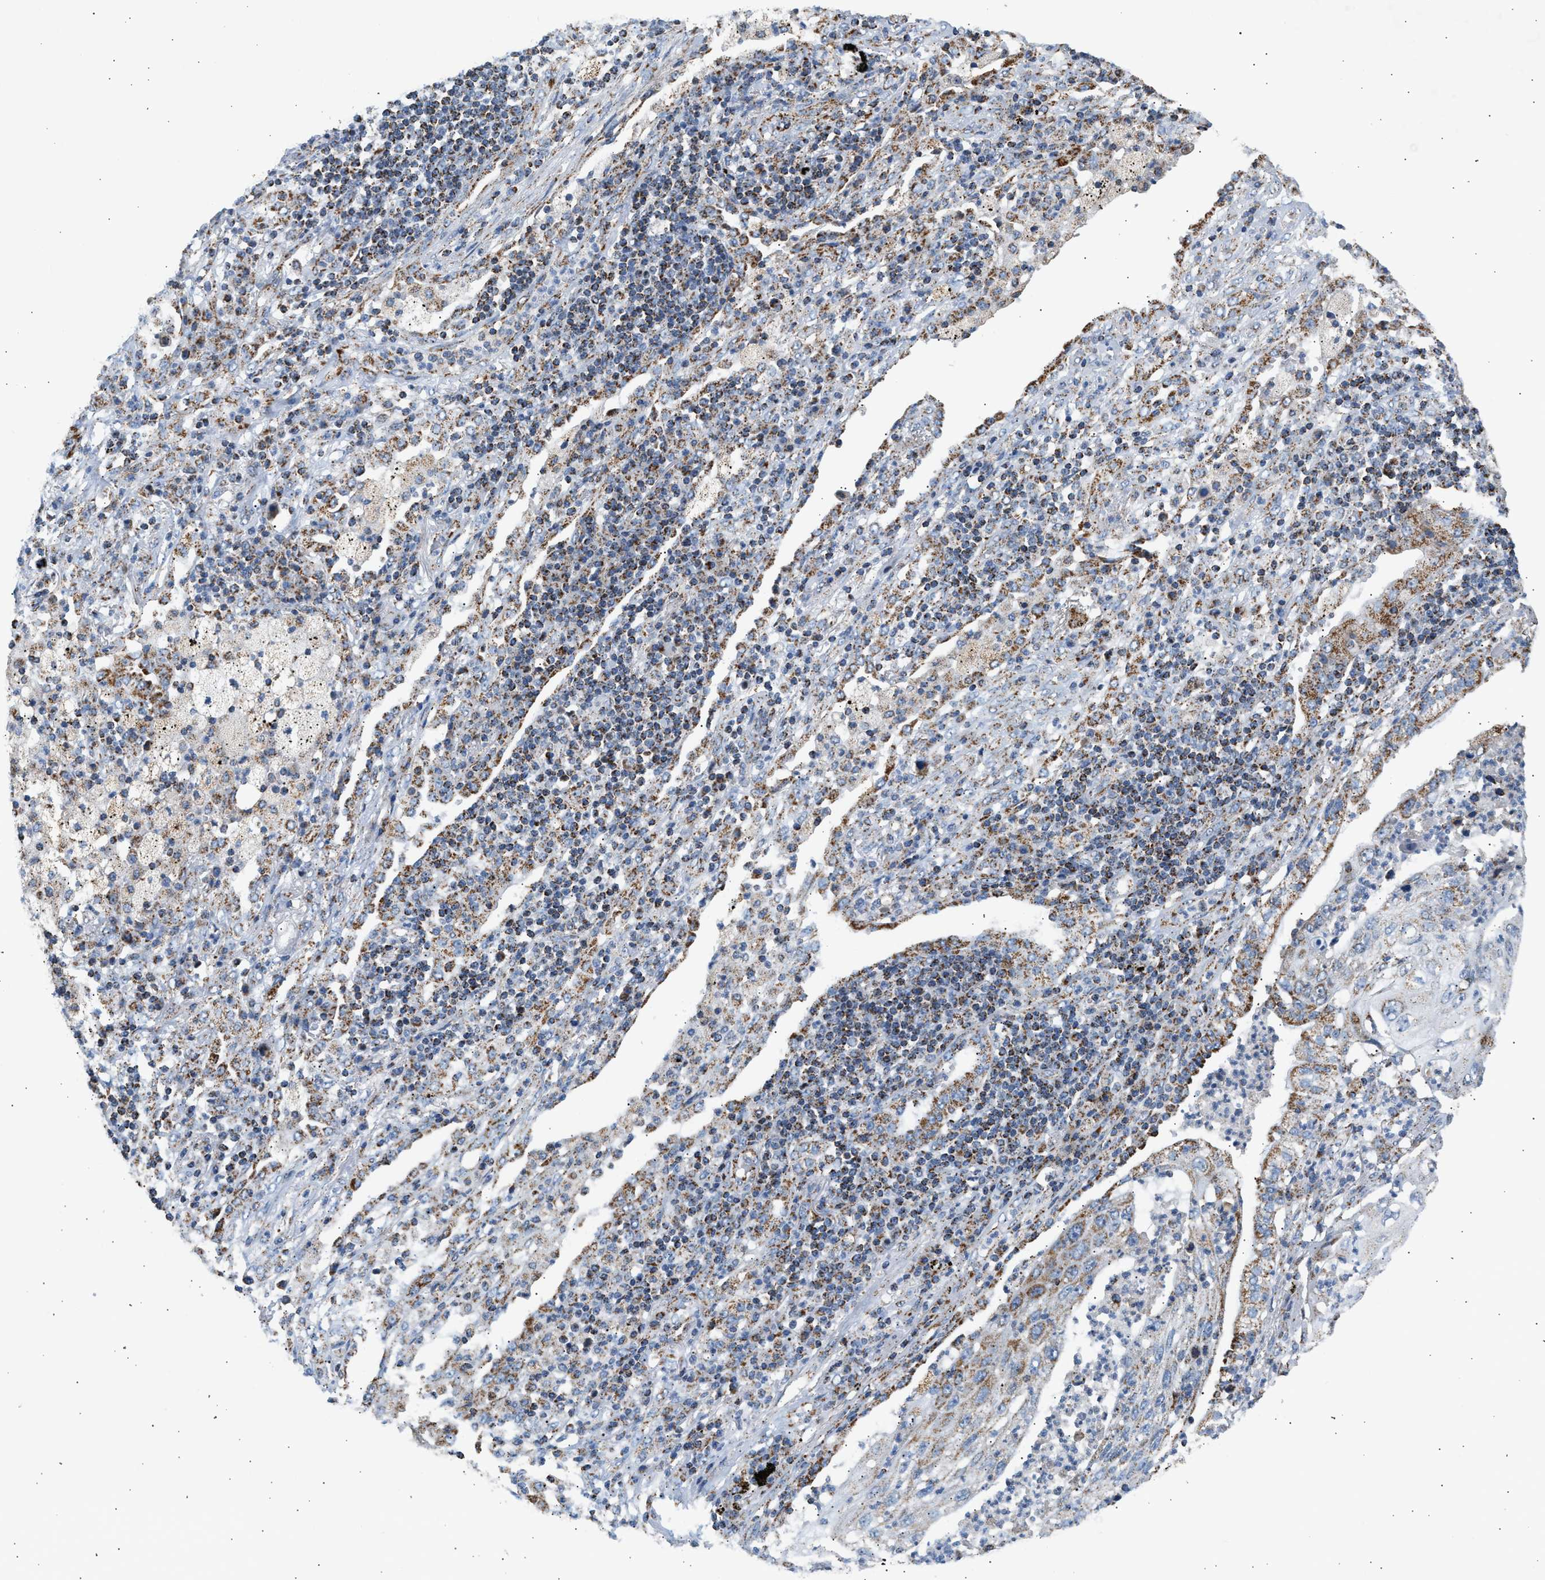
{"staining": {"intensity": "moderate", "quantity": "25%-75%", "location": "cytoplasmic/membranous"}, "tissue": "lung cancer", "cell_type": "Tumor cells", "image_type": "cancer", "snomed": [{"axis": "morphology", "description": "Squamous cell carcinoma, NOS"}, {"axis": "topography", "description": "Lung"}], "caption": "An image of lung squamous cell carcinoma stained for a protein demonstrates moderate cytoplasmic/membranous brown staining in tumor cells. The protein of interest is stained brown, and the nuclei are stained in blue (DAB IHC with brightfield microscopy, high magnification).", "gene": "OGDH", "patient": {"sex": "female", "age": 63}}